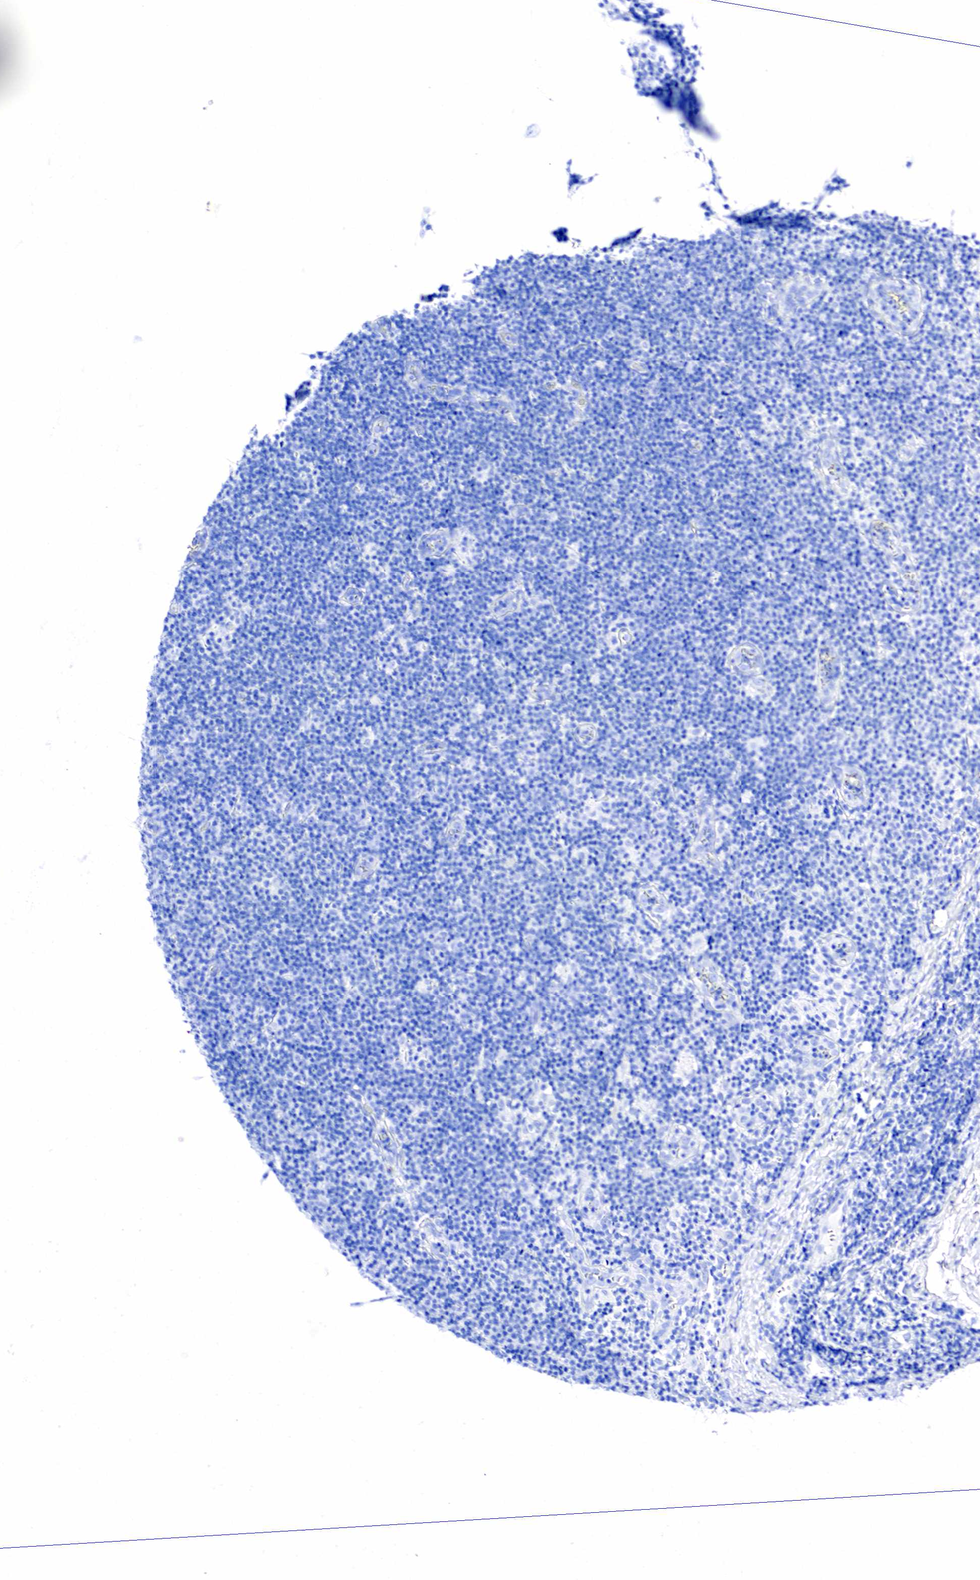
{"staining": {"intensity": "negative", "quantity": "none", "location": "none"}, "tissue": "lymphoma", "cell_type": "Tumor cells", "image_type": "cancer", "snomed": [{"axis": "morphology", "description": "Malignant lymphoma, non-Hodgkin's type, Low grade"}, {"axis": "topography", "description": "Lymph node"}], "caption": "A photomicrograph of human malignant lymphoma, non-Hodgkin's type (low-grade) is negative for staining in tumor cells. Brightfield microscopy of immunohistochemistry (IHC) stained with DAB (3,3'-diaminobenzidine) (brown) and hematoxylin (blue), captured at high magnification.", "gene": "ESR1", "patient": {"sex": "male", "age": 57}}